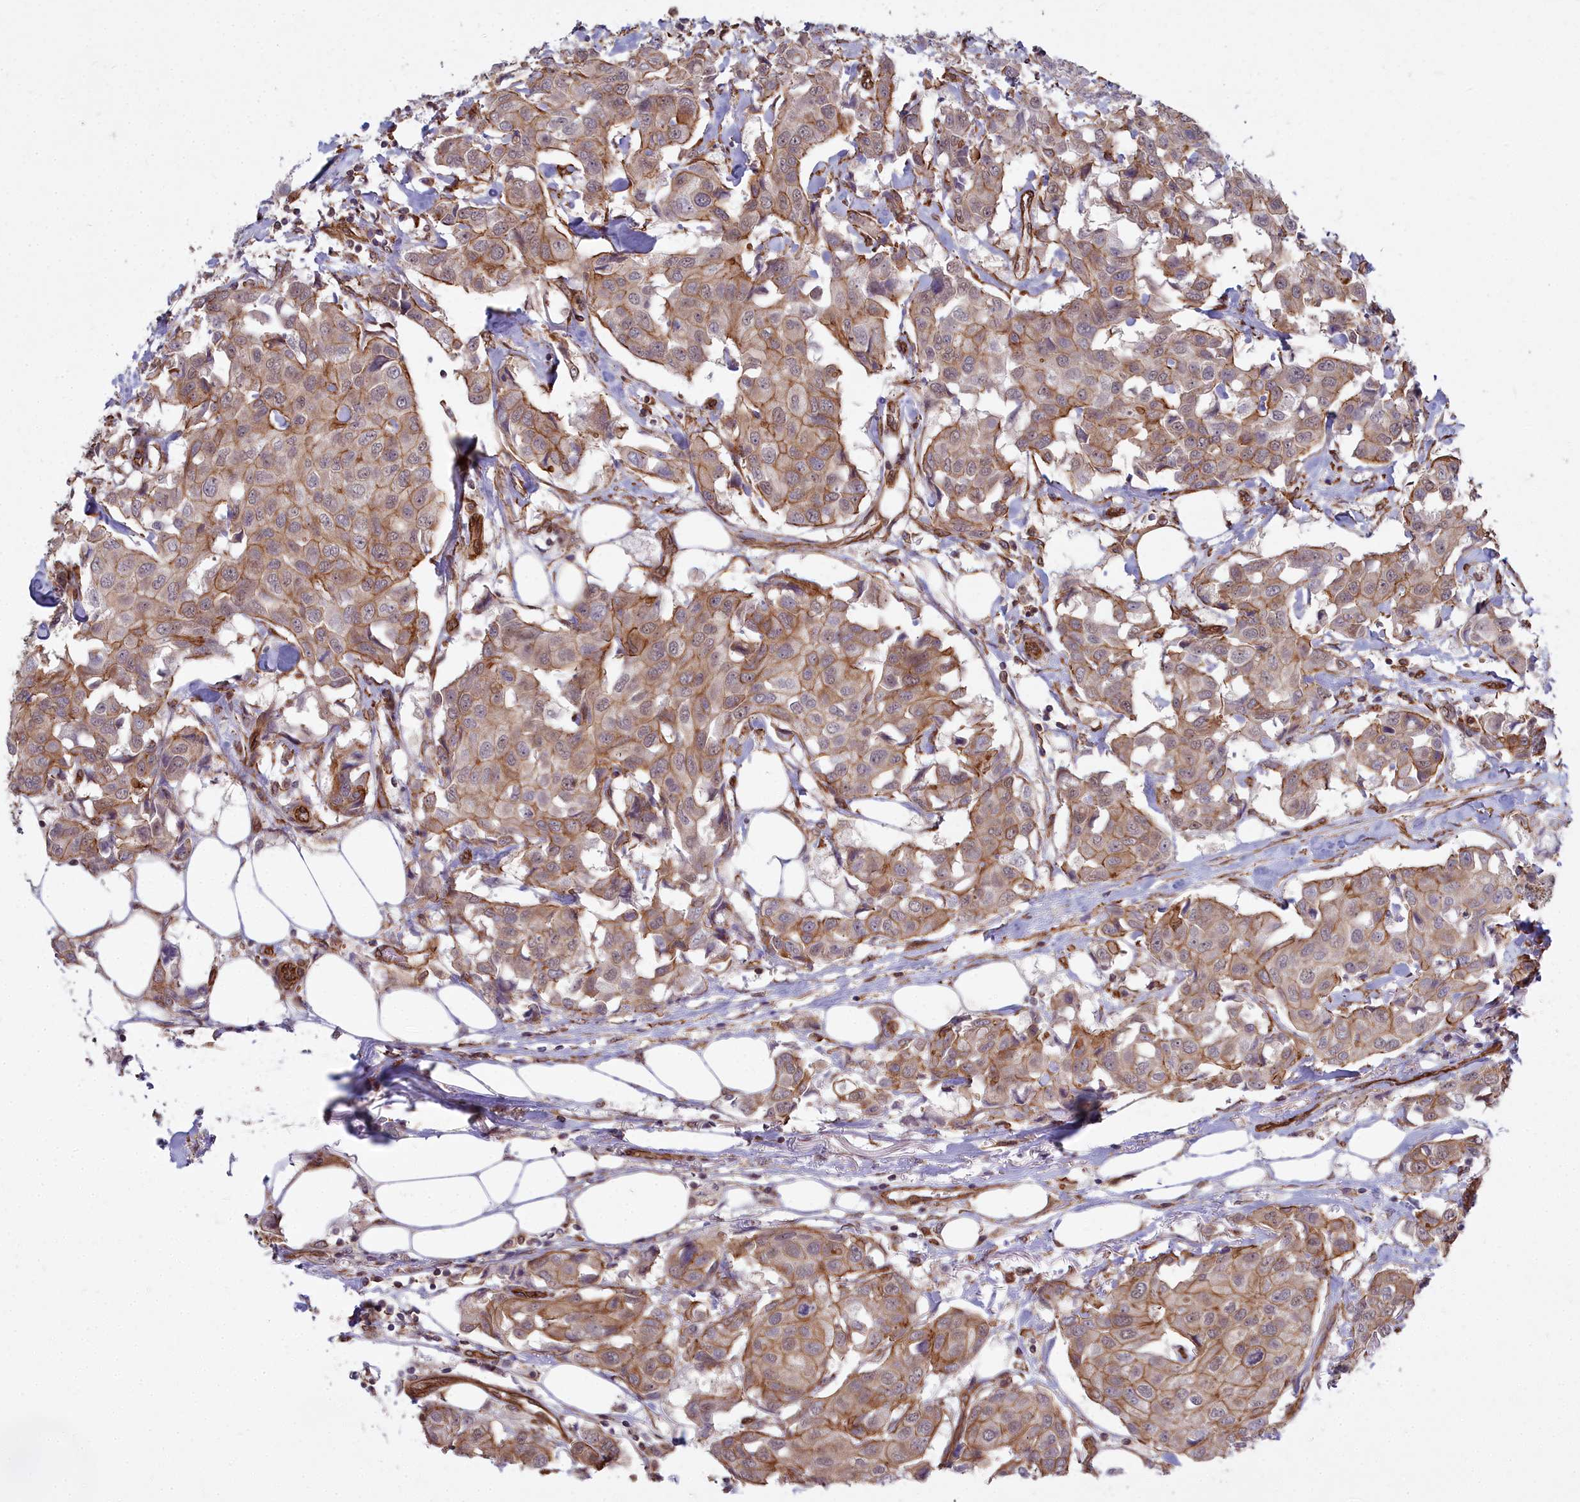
{"staining": {"intensity": "moderate", "quantity": "25%-75%", "location": "cytoplasmic/membranous"}, "tissue": "breast cancer", "cell_type": "Tumor cells", "image_type": "cancer", "snomed": [{"axis": "morphology", "description": "Duct carcinoma"}, {"axis": "topography", "description": "Breast"}], "caption": "Protein analysis of breast invasive ductal carcinoma tissue reveals moderate cytoplasmic/membranous expression in approximately 25%-75% of tumor cells.", "gene": "YJU2", "patient": {"sex": "female", "age": 80}}